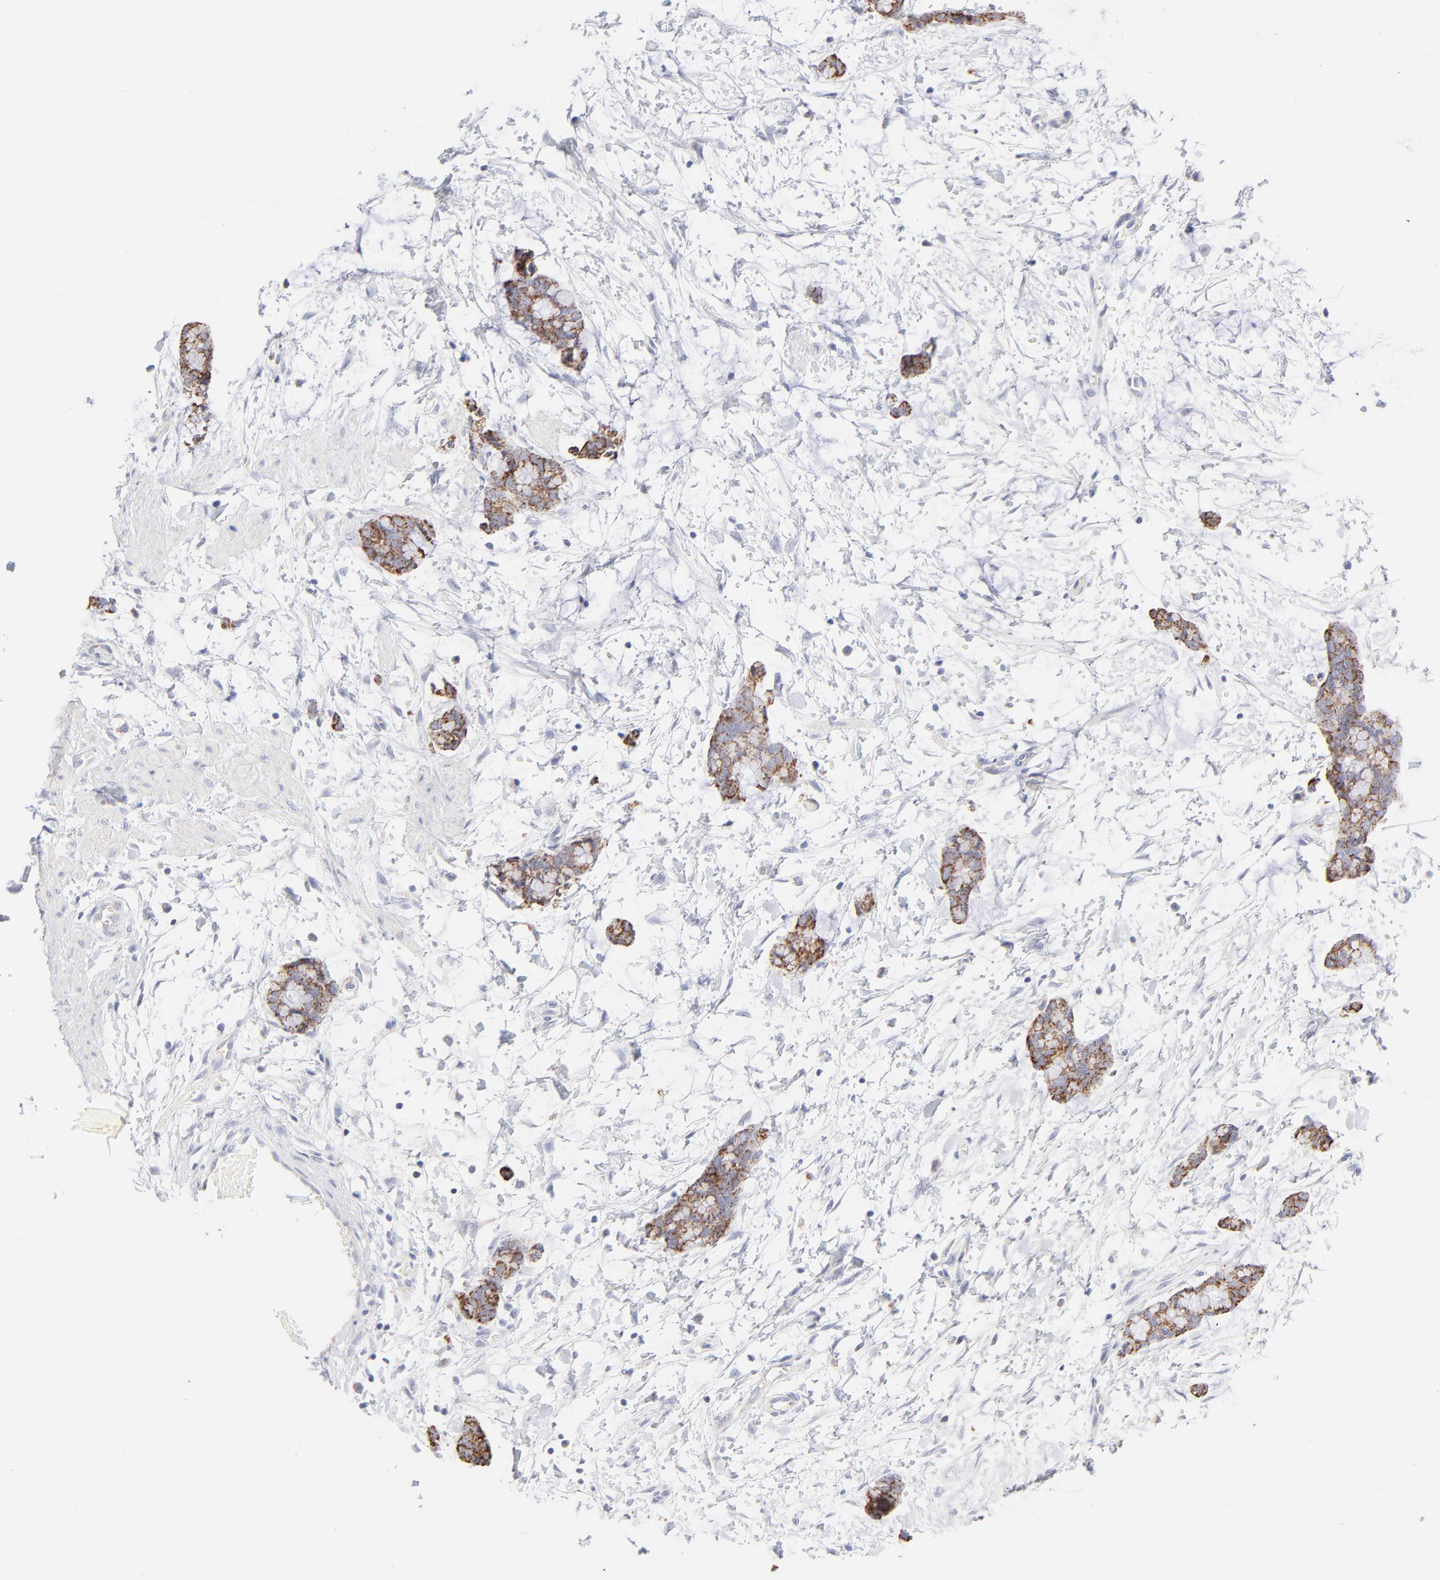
{"staining": {"intensity": "moderate", "quantity": ">75%", "location": "cytoplasmic/membranous"}, "tissue": "colorectal cancer", "cell_type": "Tumor cells", "image_type": "cancer", "snomed": [{"axis": "morphology", "description": "Adenocarcinoma, NOS"}, {"axis": "topography", "description": "Colon"}], "caption": "An immunohistochemistry image of neoplastic tissue is shown. Protein staining in brown highlights moderate cytoplasmic/membranous positivity in colorectal cancer (adenocarcinoma) within tumor cells.", "gene": "TST", "patient": {"sex": "male", "age": 14}}